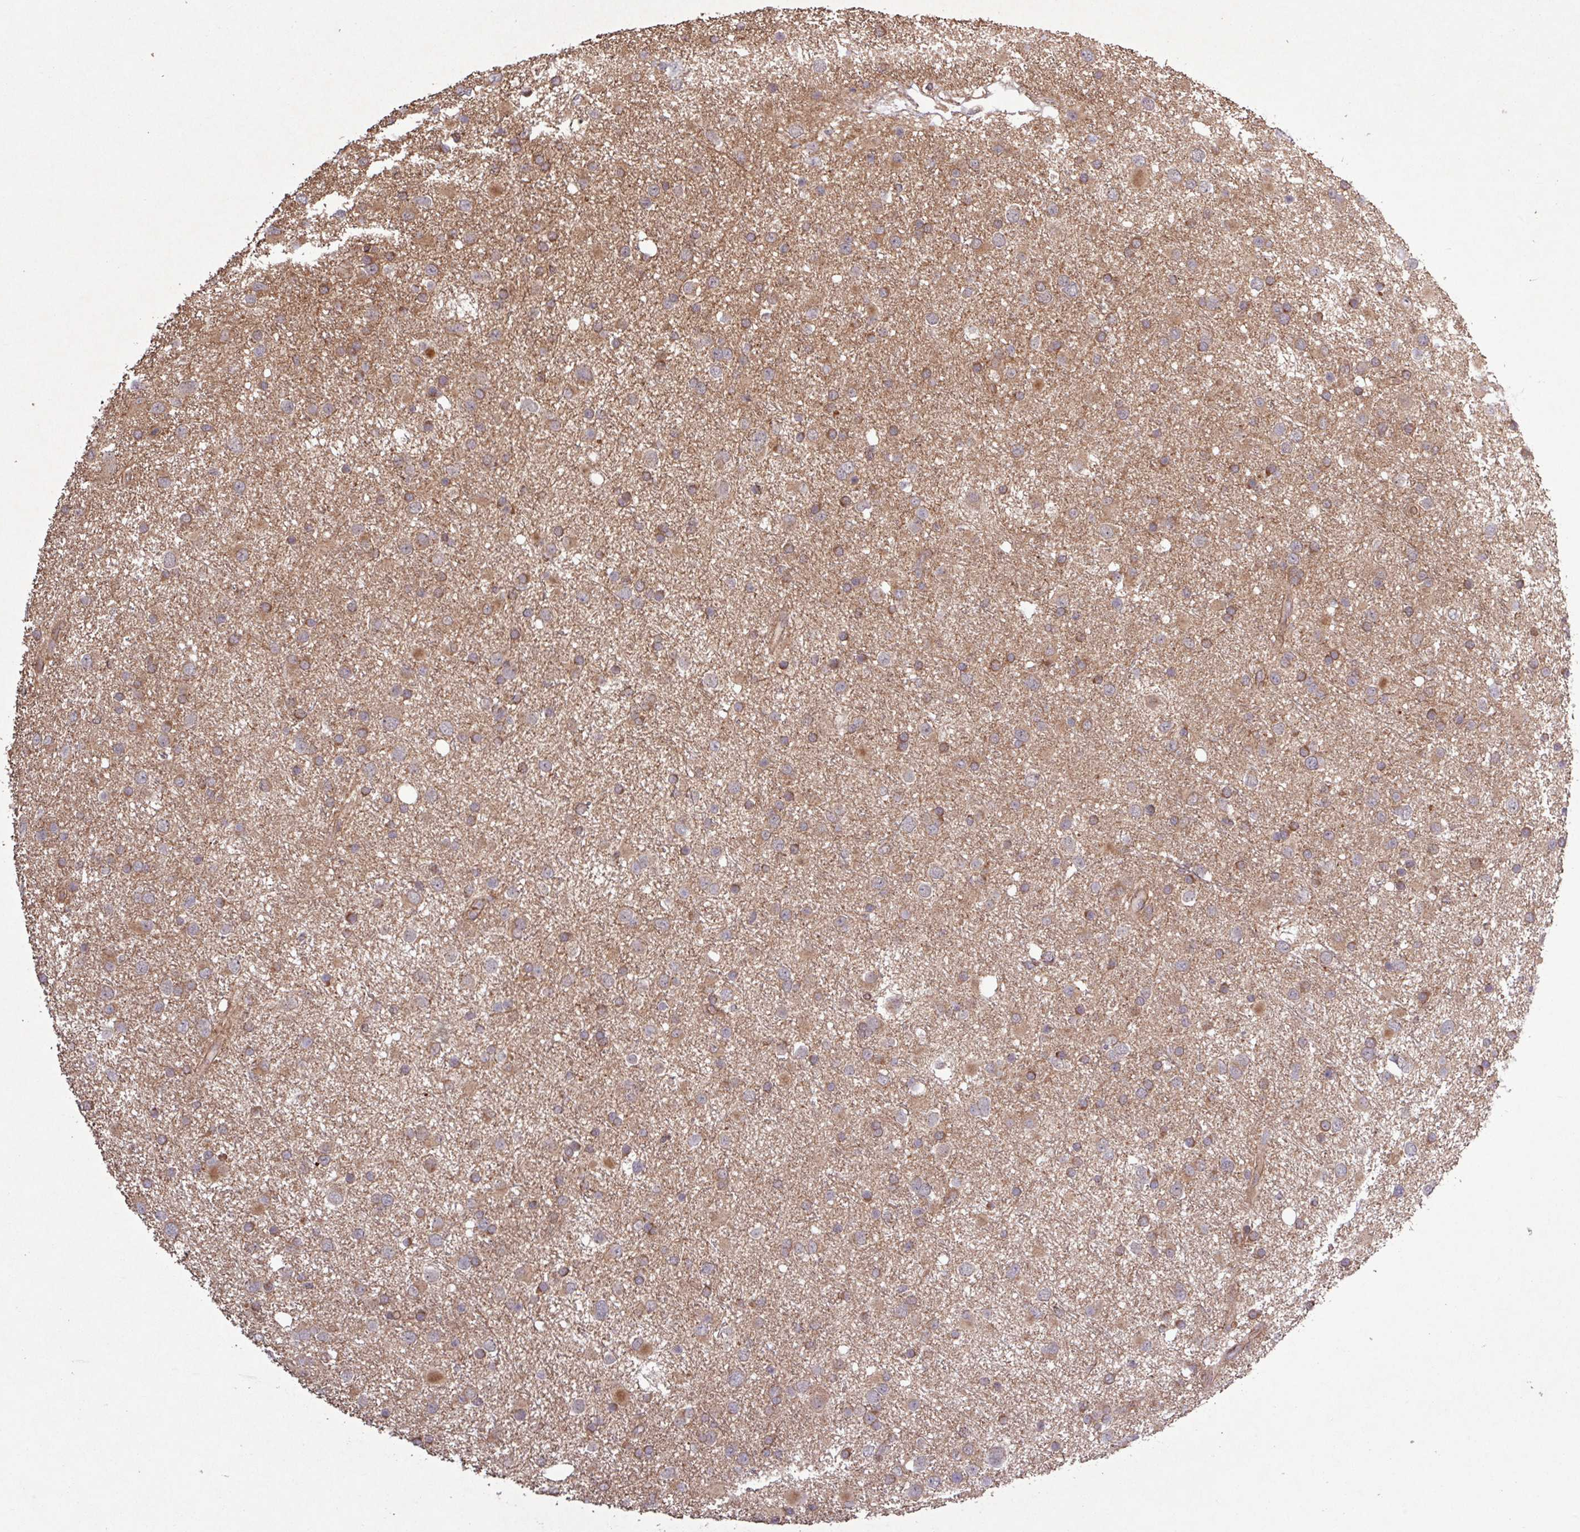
{"staining": {"intensity": "moderate", "quantity": ">75%", "location": "cytoplasmic/membranous"}, "tissue": "glioma", "cell_type": "Tumor cells", "image_type": "cancer", "snomed": [{"axis": "morphology", "description": "Glioma, malignant, Low grade"}, {"axis": "topography", "description": "Brain"}], "caption": "Tumor cells show medium levels of moderate cytoplasmic/membranous expression in approximately >75% of cells in glioma.", "gene": "TRABD2A", "patient": {"sex": "female", "age": 32}}